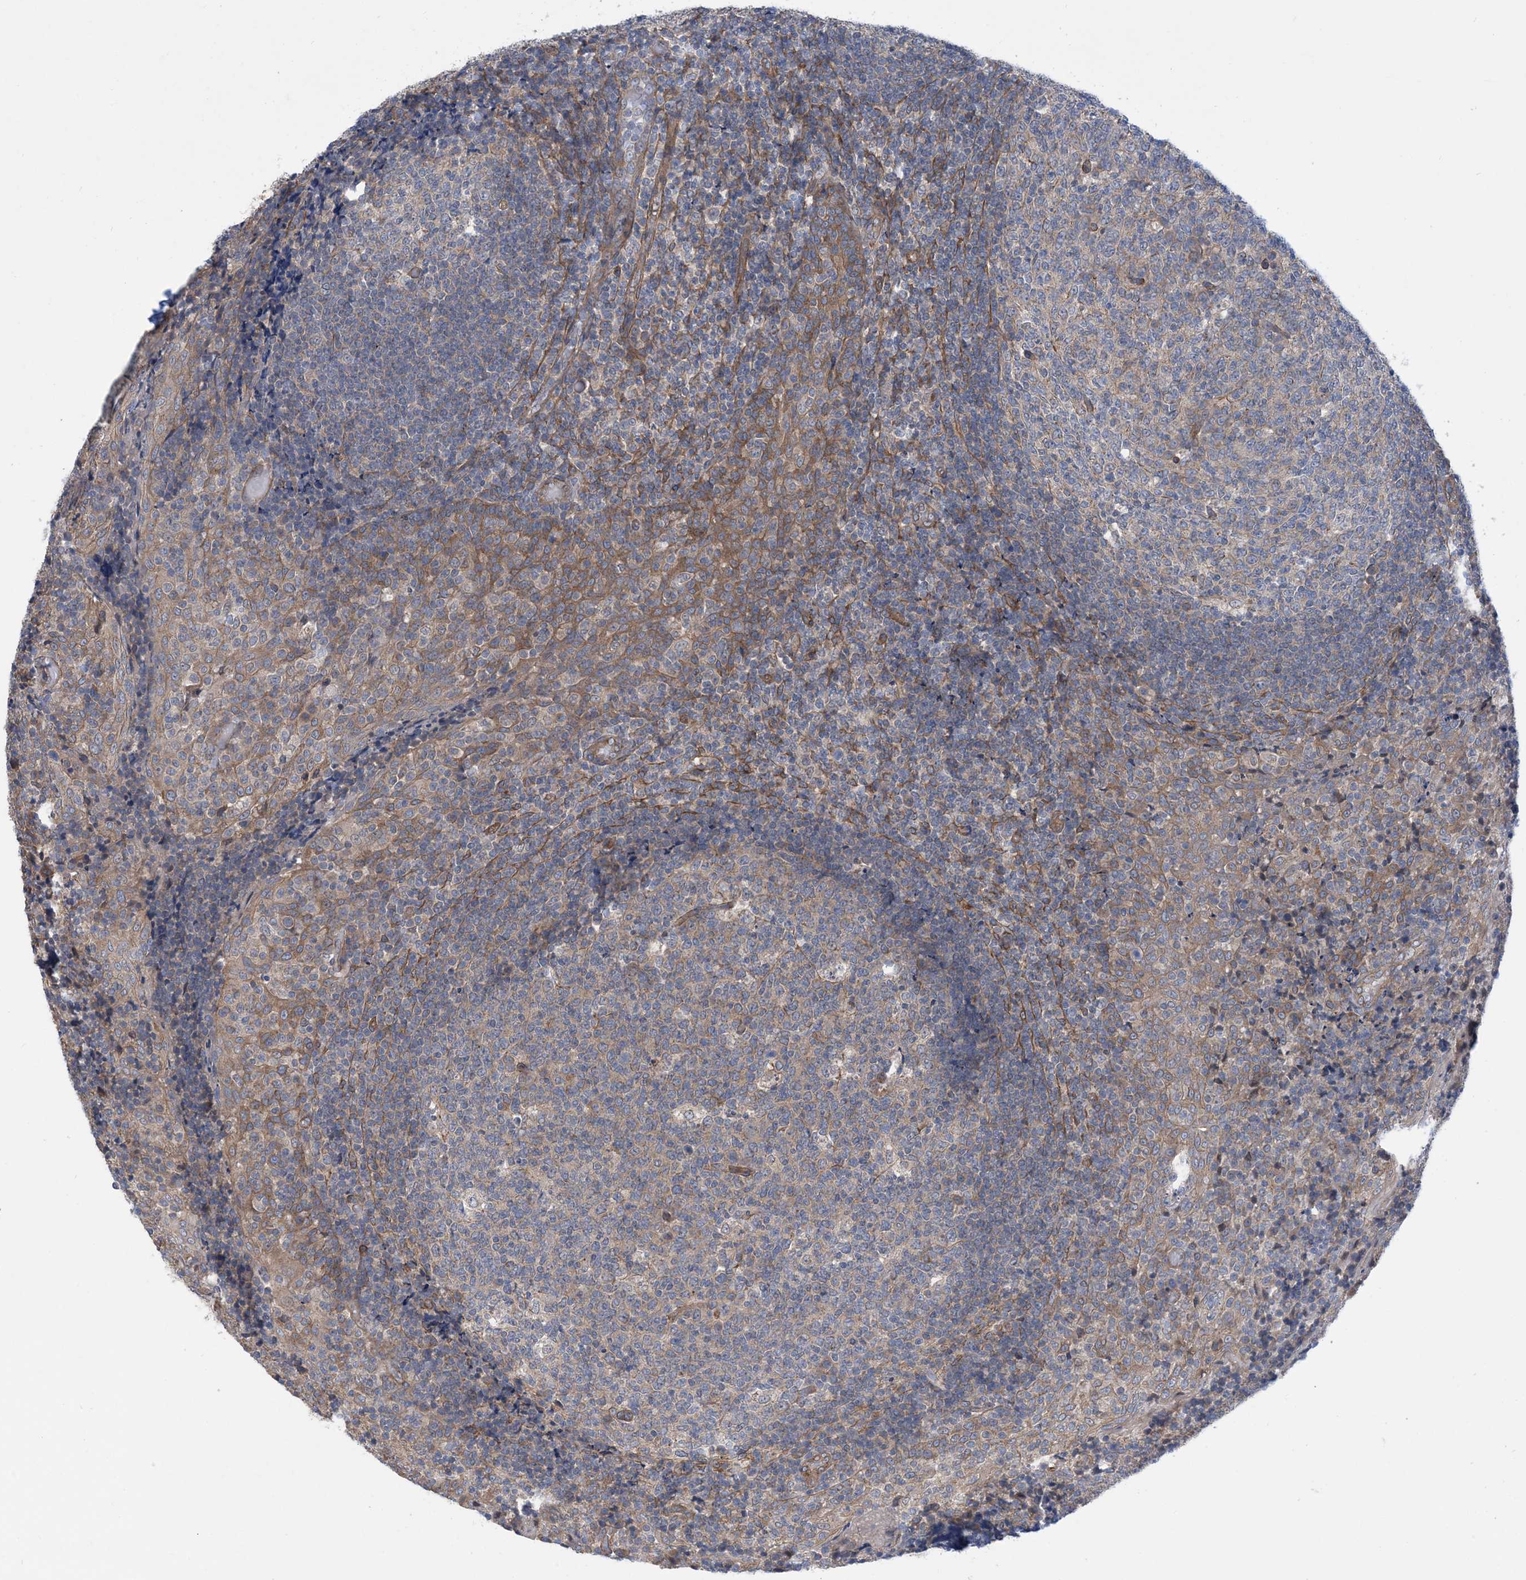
{"staining": {"intensity": "weak", "quantity": "25%-75%", "location": "cytoplasmic/membranous"}, "tissue": "tonsil", "cell_type": "Germinal center cells", "image_type": "normal", "snomed": [{"axis": "morphology", "description": "Normal tissue, NOS"}, {"axis": "topography", "description": "Tonsil"}], "caption": "Immunohistochemical staining of unremarkable human tonsil exhibits low levels of weak cytoplasmic/membranous positivity in approximately 25%-75% of germinal center cells. The protein is stained brown, and the nuclei are stained in blue (DAB IHC with brightfield microscopy, high magnification).", "gene": "EHBP1", "patient": {"sex": "female", "age": 19}}